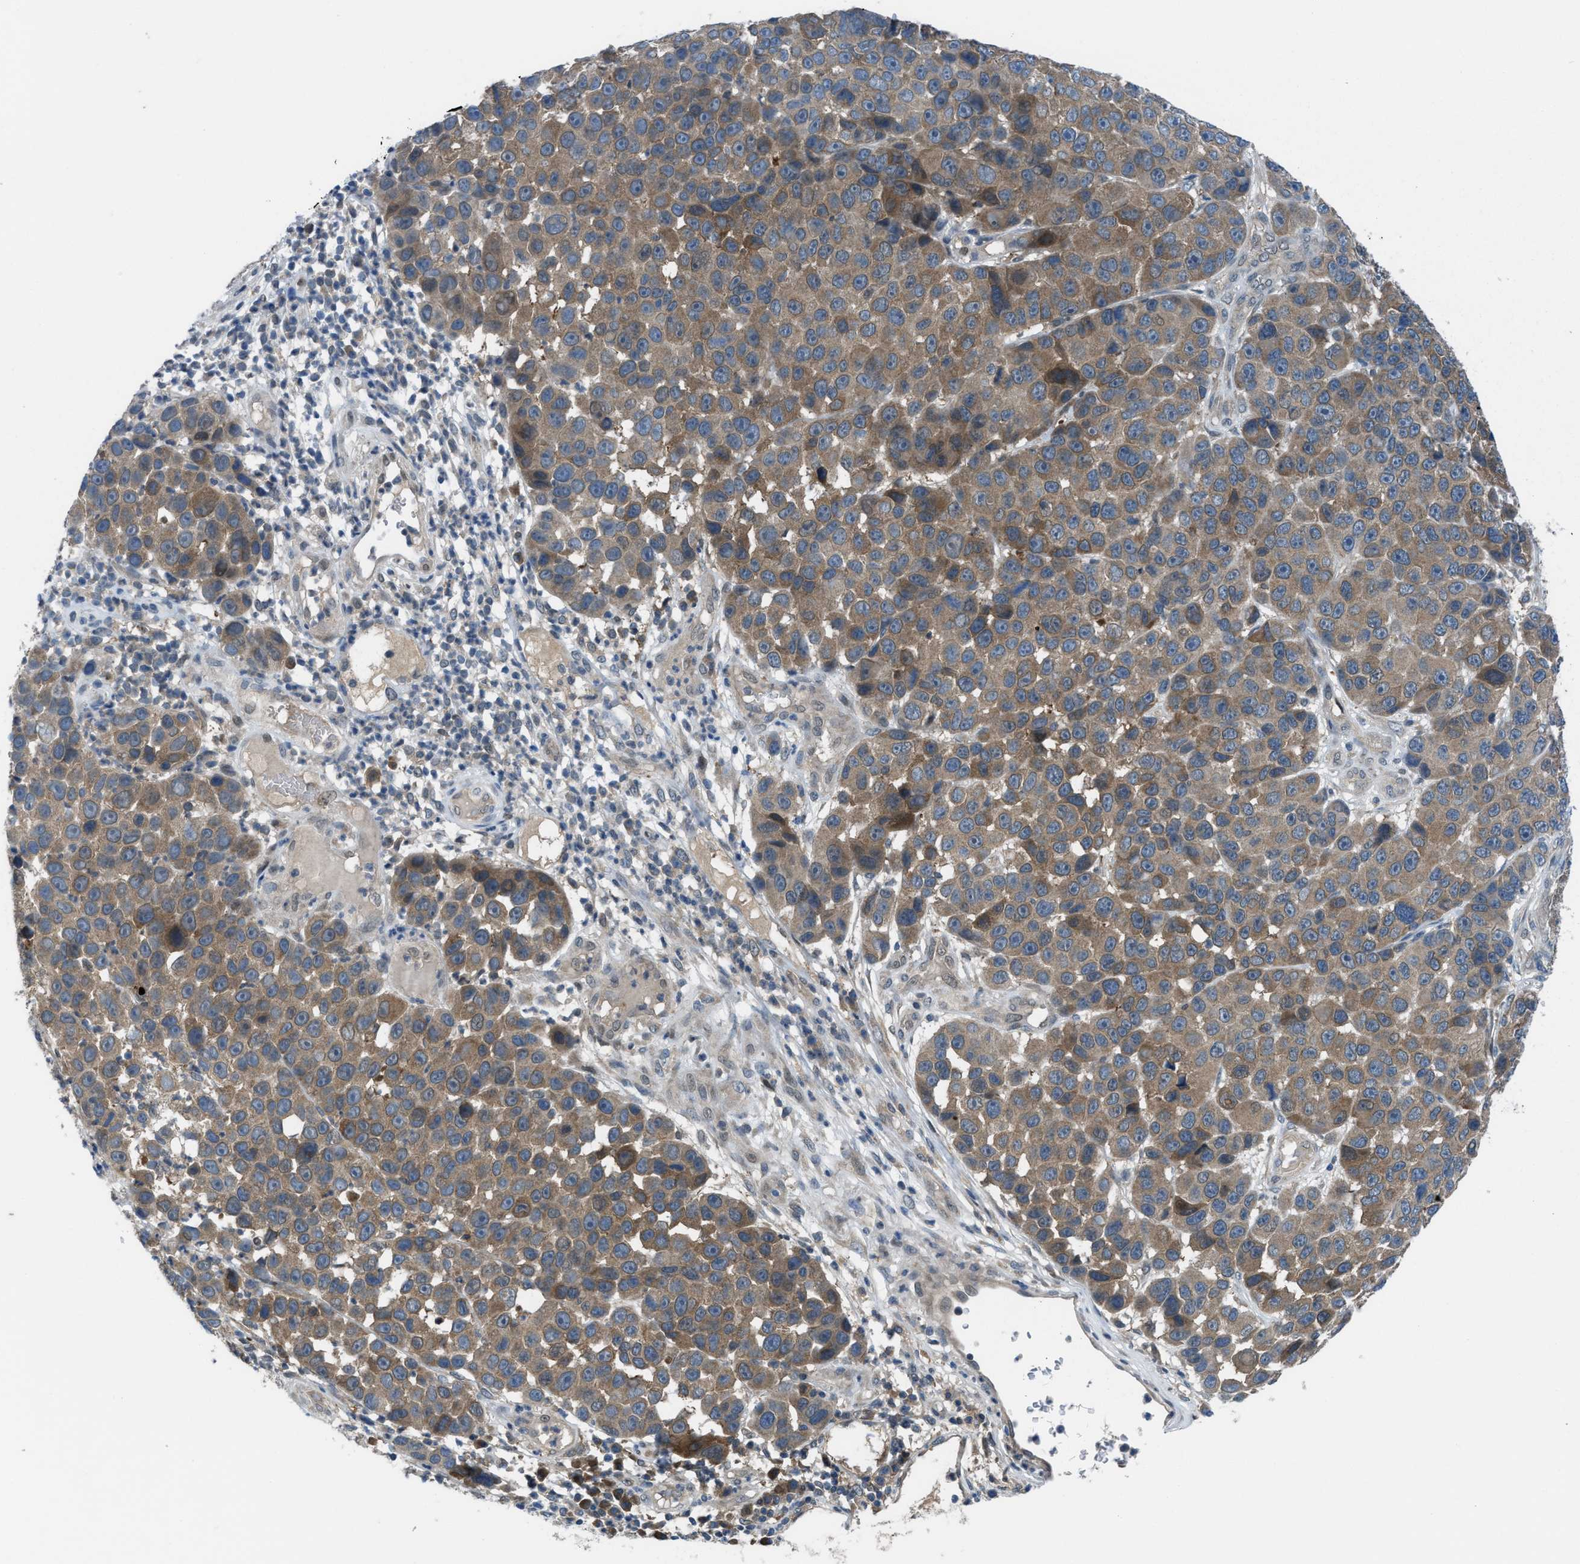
{"staining": {"intensity": "moderate", "quantity": ">75%", "location": "cytoplasmic/membranous"}, "tissue": "melanoma", "cell_type": "Tumor cells", "image_type": "cancer", "snomed": [{"axis": "morphology", "description": "Malignant melanoma, NOS"}, {"axis": "topography", "description": "Skin"}], "caption": "An immunohistochemistry photomicrograph of neoplastic tissue is shown. Protein staining in brown highlights moderate cytoplasmic/membranous positivity in malignant melanoma within tumor cells. The staining was performed using DAB, with brown indicating positive protein expression. Nuclei are stained blue with hematoxylin.", "gene": "BAZ2B", "patient": {"sex": "male", "age": 53}}